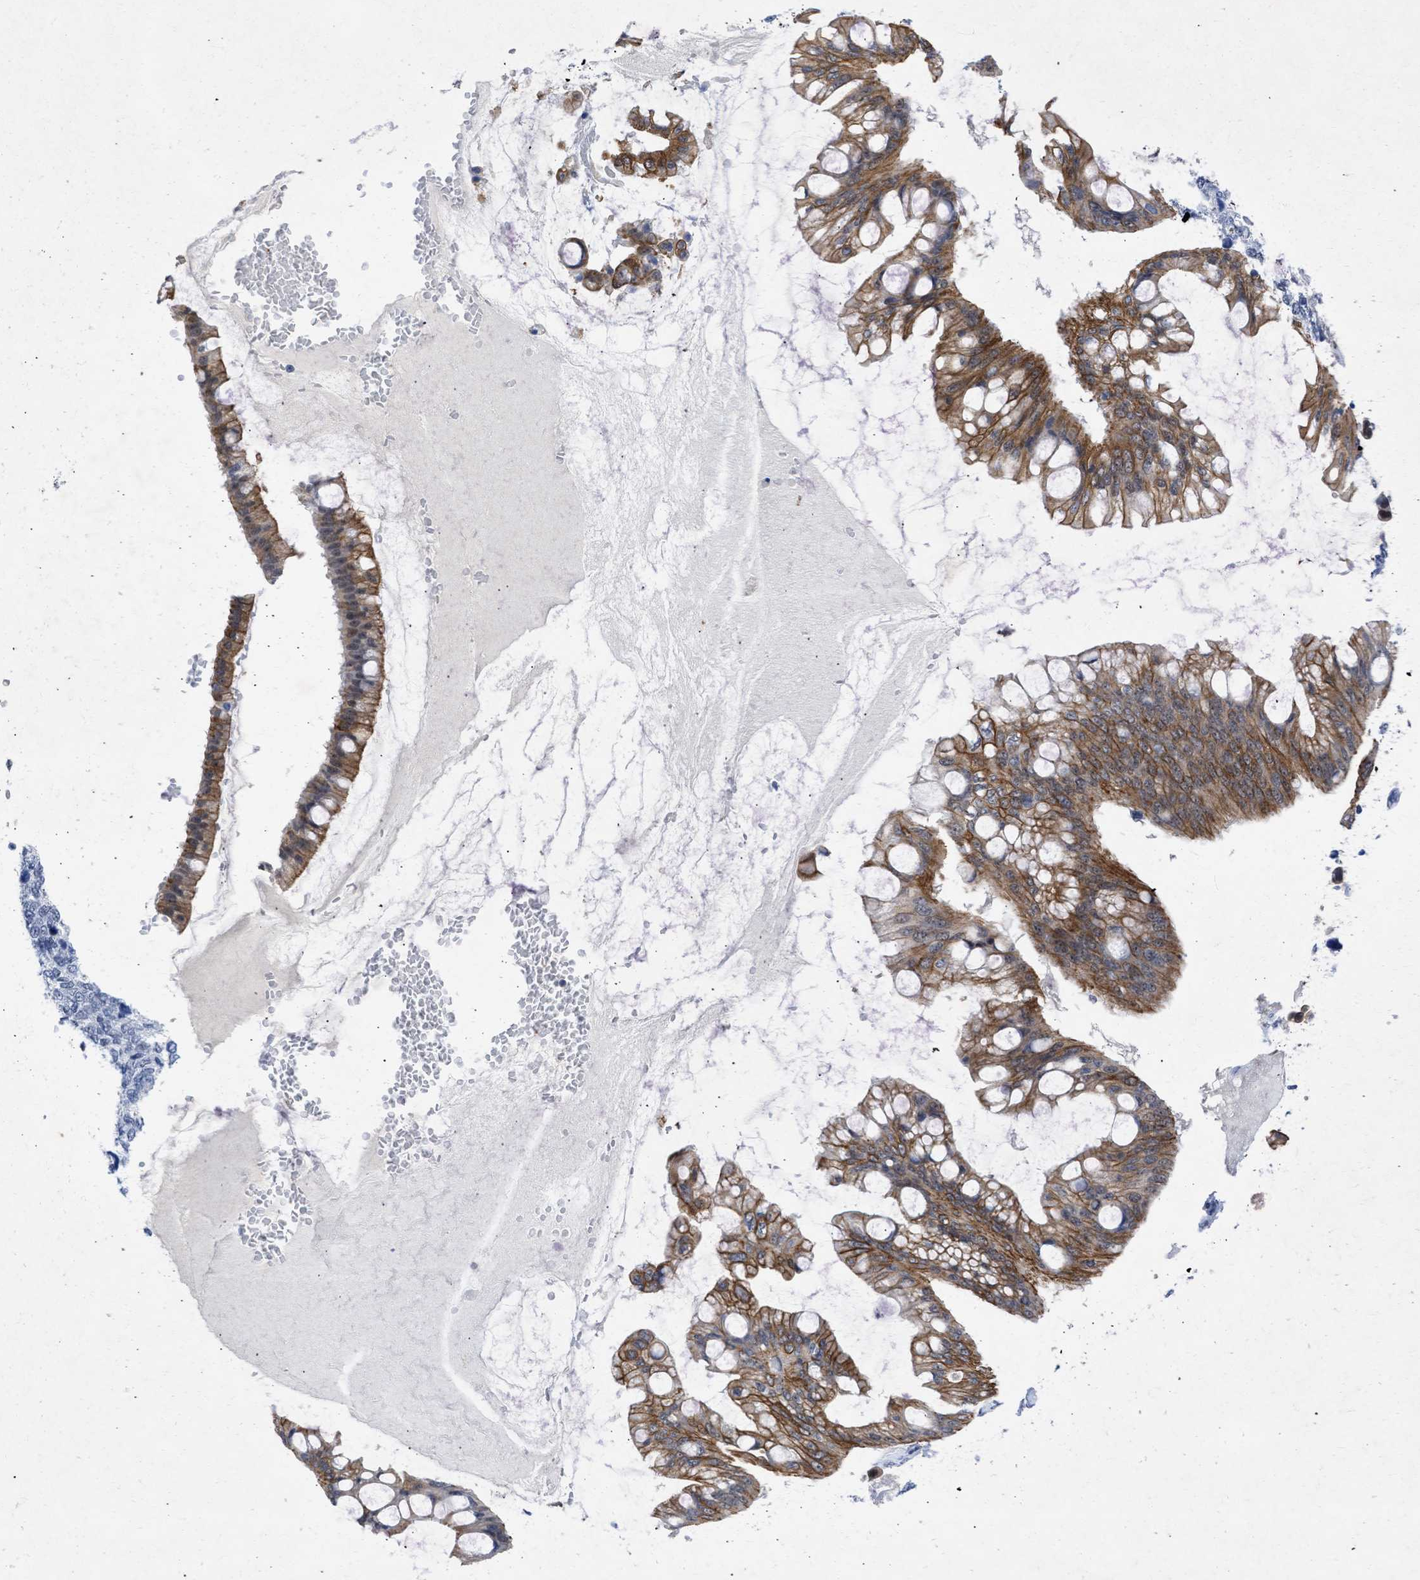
{"staining": {"intensity": "moderate", "quantity": ">75%", "location": "cytoplasmic/membranous"}, "tissue": "ovarian cancer", "cell_type": "Tumor cells", "image_type": "cancer", "snomed": [{"axis": "morphology", "description": "Cystadenocarcinoma, mucinous, NOS"}, {"axis": "topography", "description": "Ovary"}], "caption": "Immunohistochemical staining of ovarian cancer (mucinous cystadenocarcinoma) demonstrates medium levels of moderate cytoplasmic/membranous protein positivity in approximately >75% of tumor cells.", "gene": "DDX41", "patient": {"sex": "female", "age": 73}}